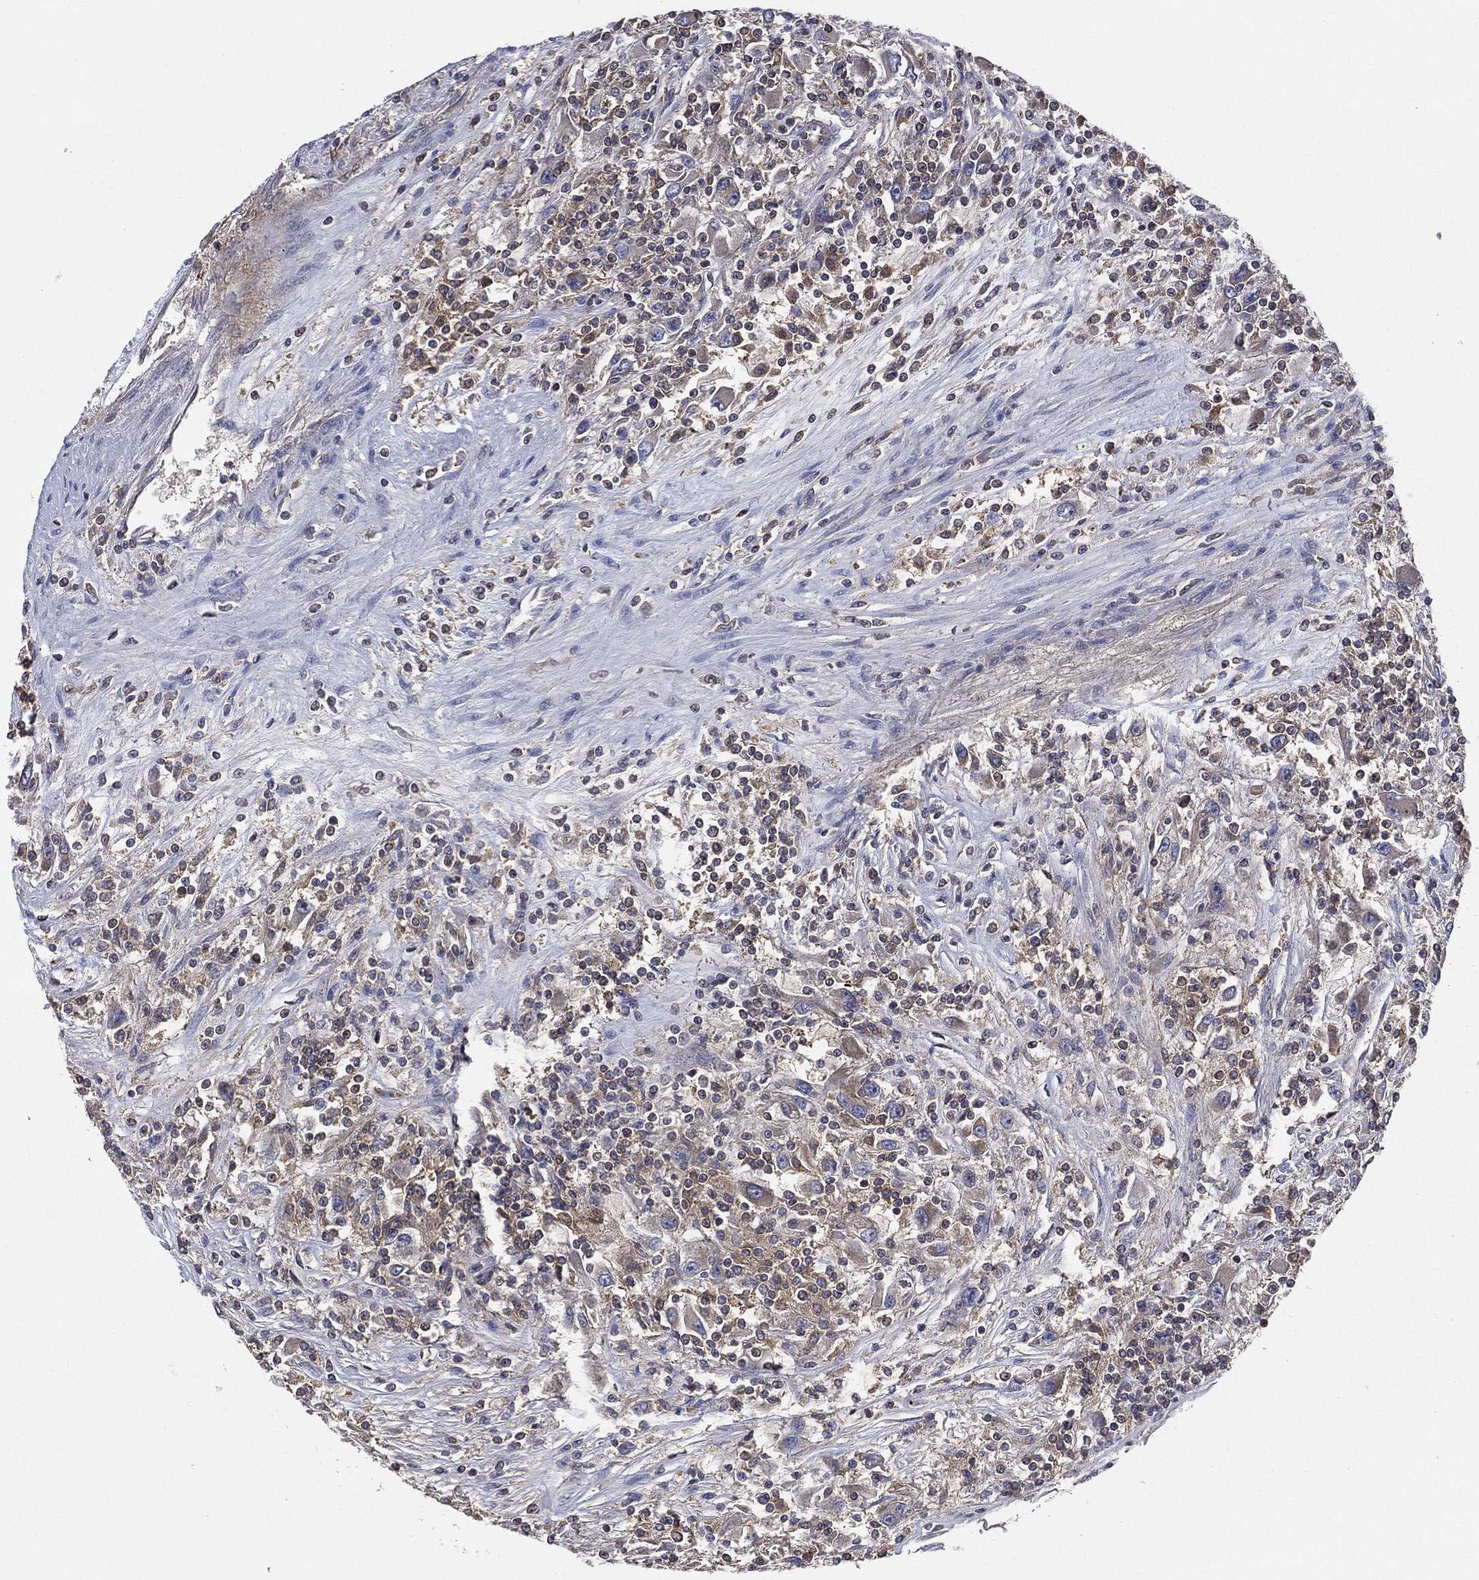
{"staining": {"intensity": "weak", "quantity": "<25%", "location": "cytoplasmic/membranous"}, "tissue": "renal cancer", "cell_type": "Tumor cells", "image_type": "cancer", "snomed": [{"axis": "morphology", "description": "Adenocarcinoma, NOS"}, {"axis": "topography", "description": "Kidney"}], "caption": "A high-resolution histopathology image shows immunohistochemistry staining of renal cancer, which shows no significant expression in tumor cells. (DAB immunohistochemistry with hematoxylin counter stain).", "gene": "SMPD3", "patient": {"sex": "female", "age": 67}}